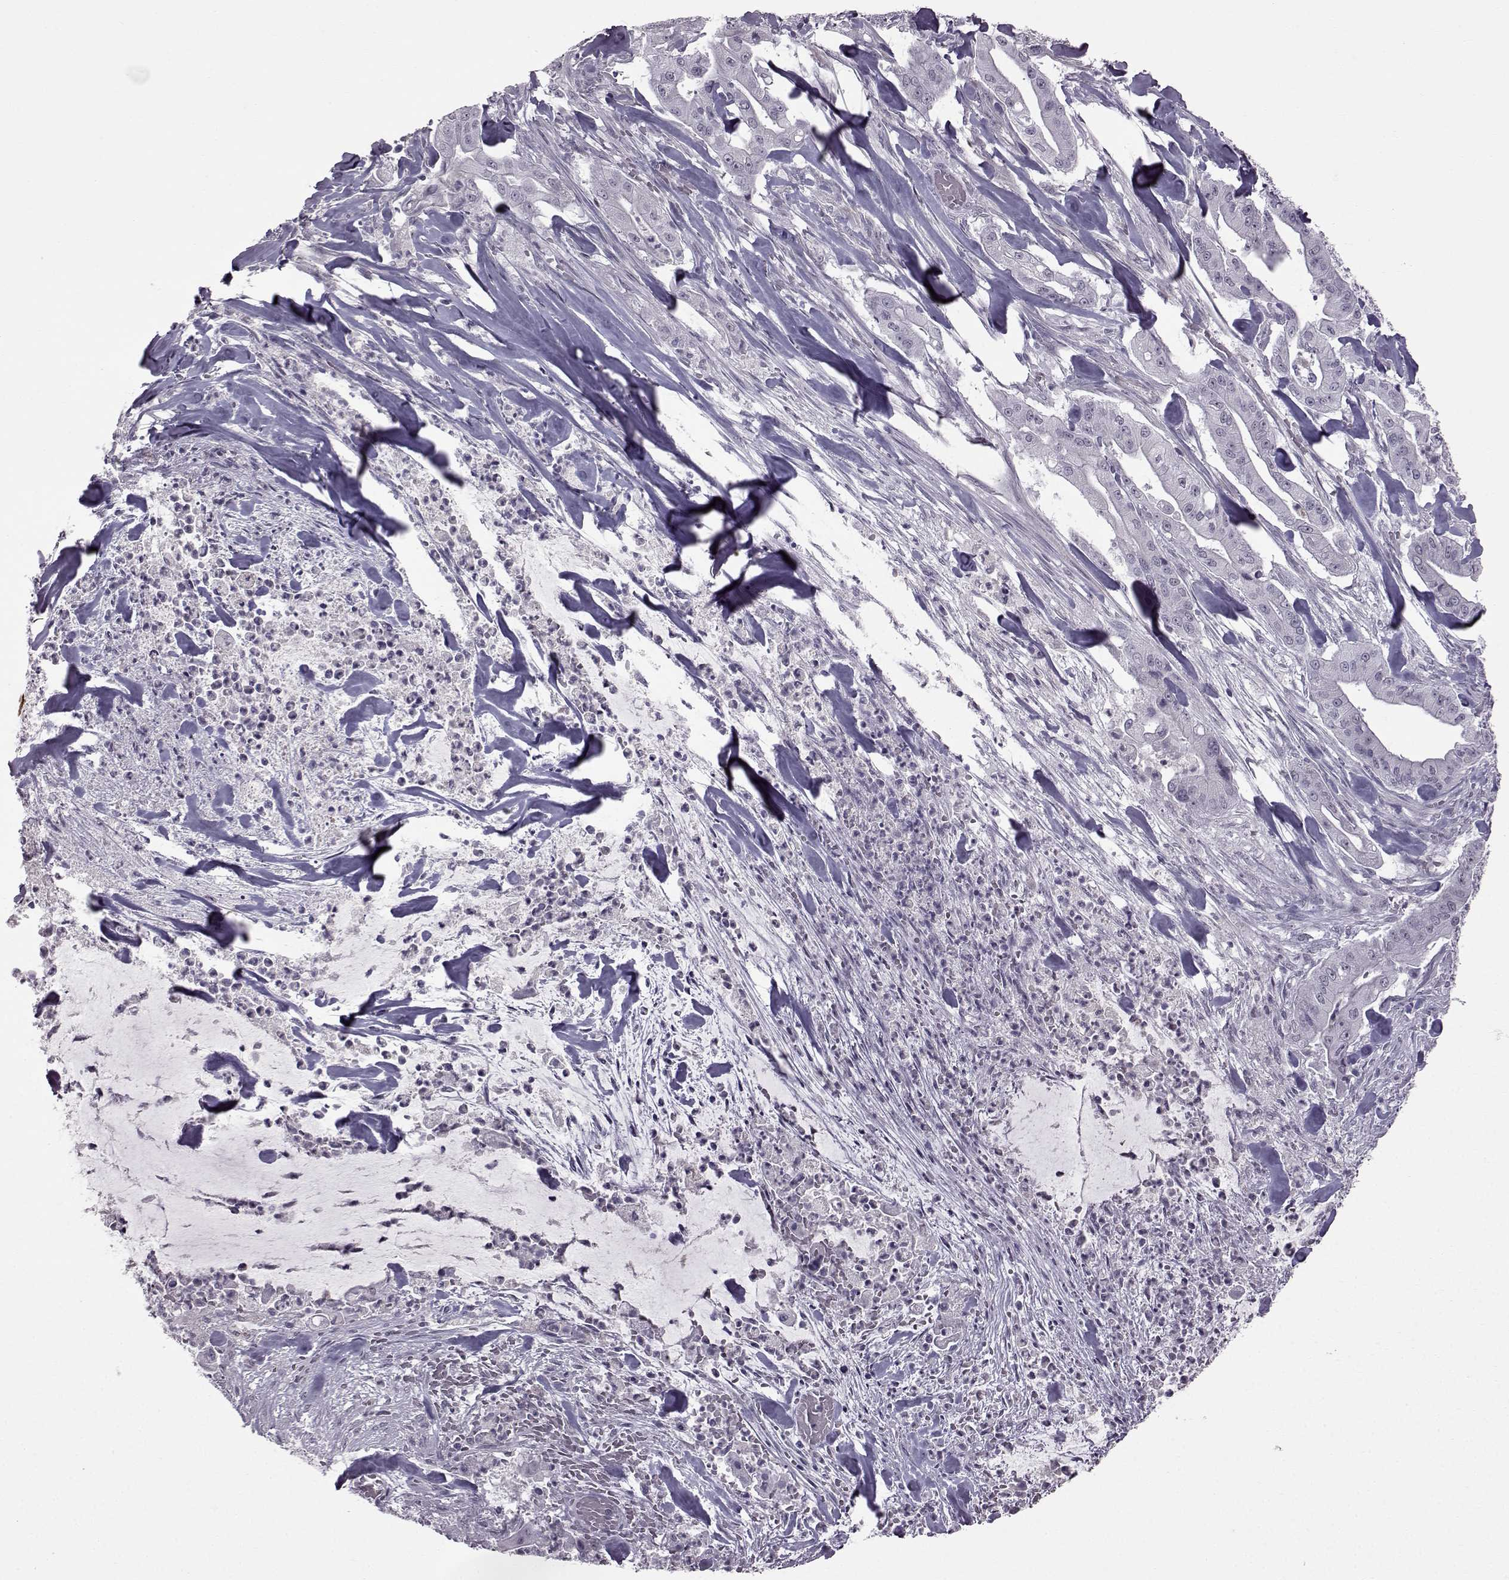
{"staining": {"intensity": "negative", "quantity": "none", "location": "none"}, "tissue": "pancreatic cancer", "cell_type": "Tumor cells", "image_type": "cancer", "snomed": [{"axis": "morphology", "description": "Normal tissue, NOS"}, {"axis": "morphology", "description": "Inflammation, NOS"}, {"axis": "morphology", "description": "Adenocarcinoma, NOS"}, {"axis": "topography", "description": "Pancreas"}], "caption": "Tumor cells show no significant protein expression in pancreatic adenocarcinoma.", "gene": "SLC28A2", "patient": {"sex": "male", "age": 57}}